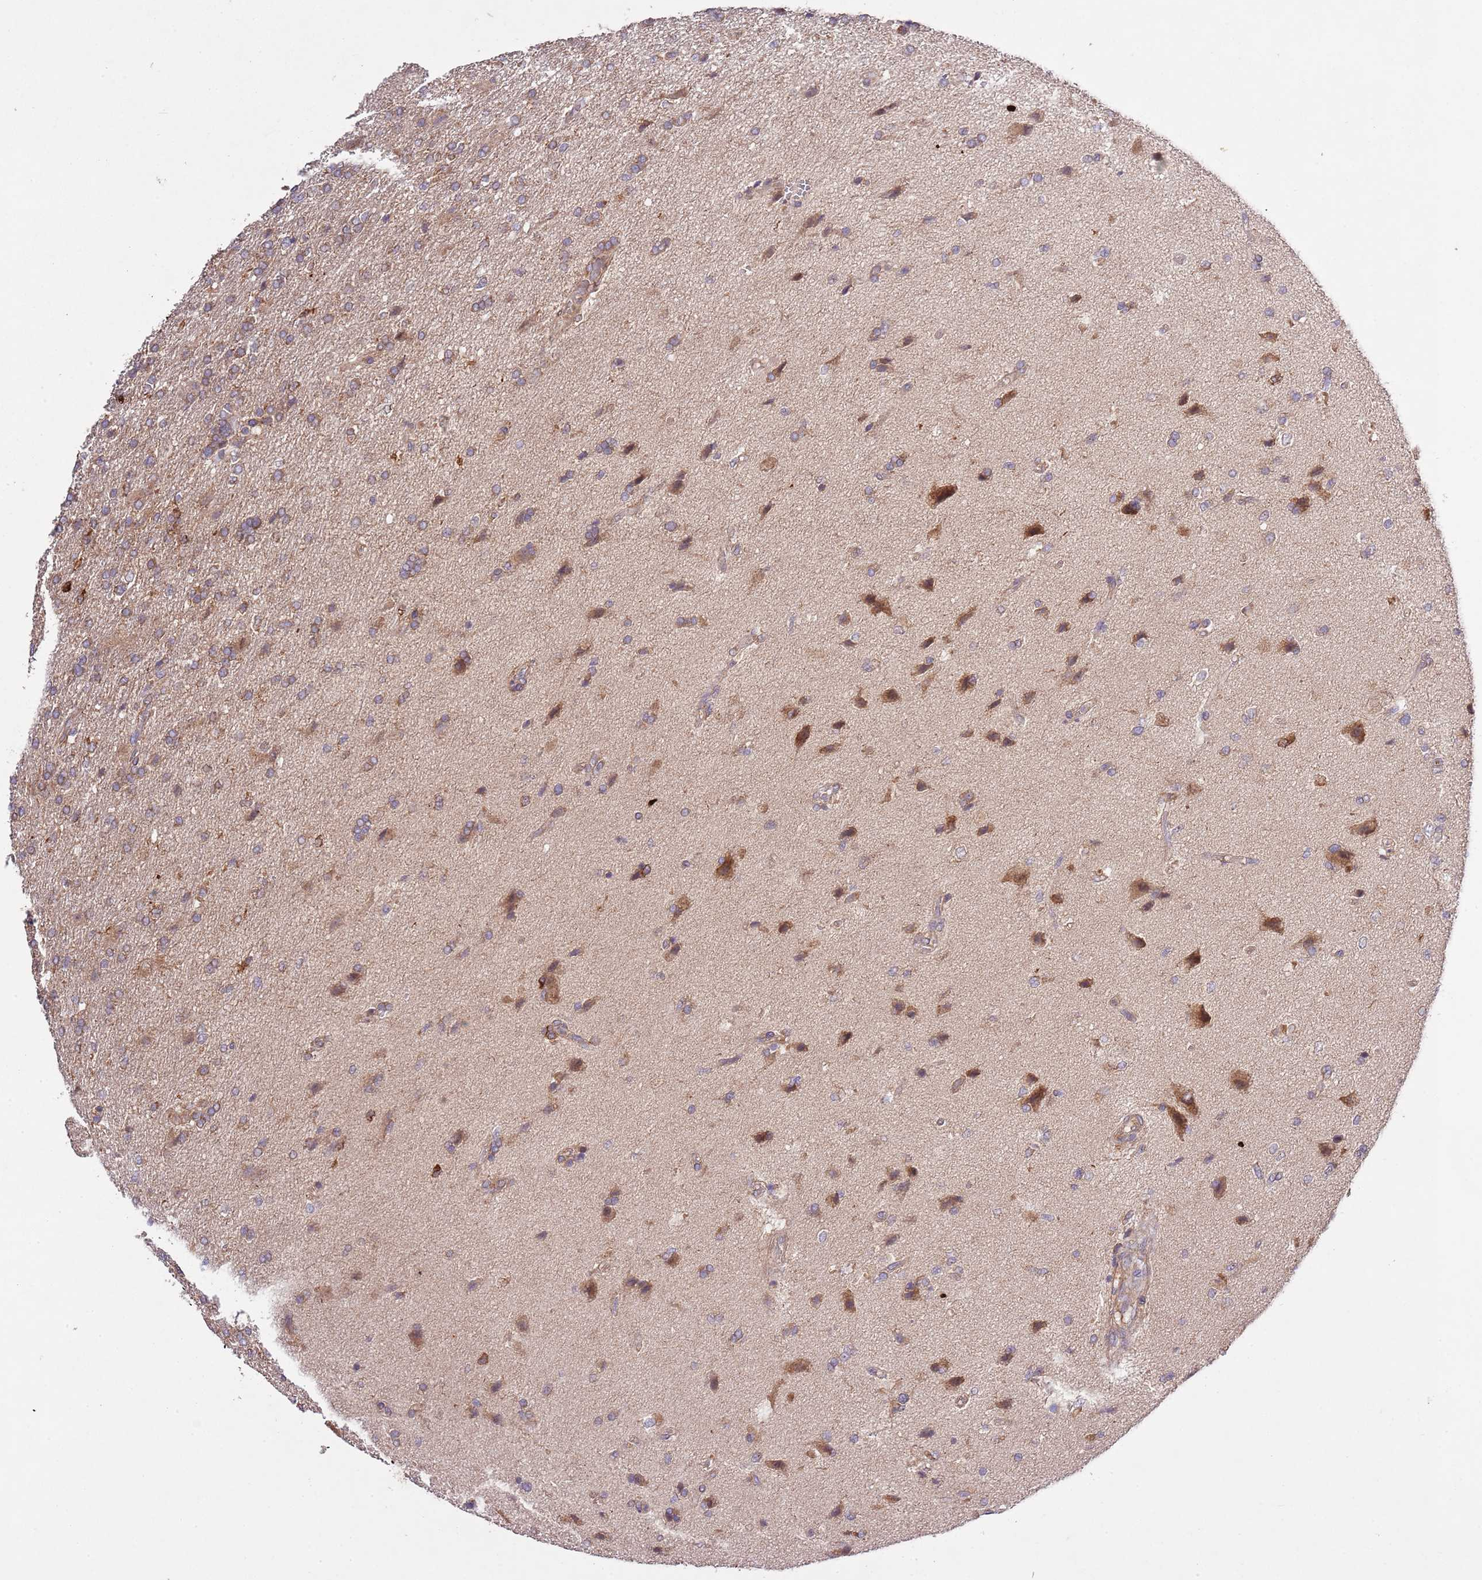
{"staining": {"intensity": "moderate", "quantity": ">75%", "location": "cytoplasmic/membranous"}, "tissue": "glioma", "cell_type": "Tumor cells", "image_type": "cancer", "snomed": [{"axis": "morphology", "description": "Glioma, malignant, High grade"}, {"axis": "topography", "description": "Brain"}], "caption": "Protein expression analysis of human malignant high-grade glioma reveals moderate cytoplasmic/membranous positivity in approximately >75% of tumor cells.", "gene": "MFNG", "patient": {"sex": "male", "age": 56}}